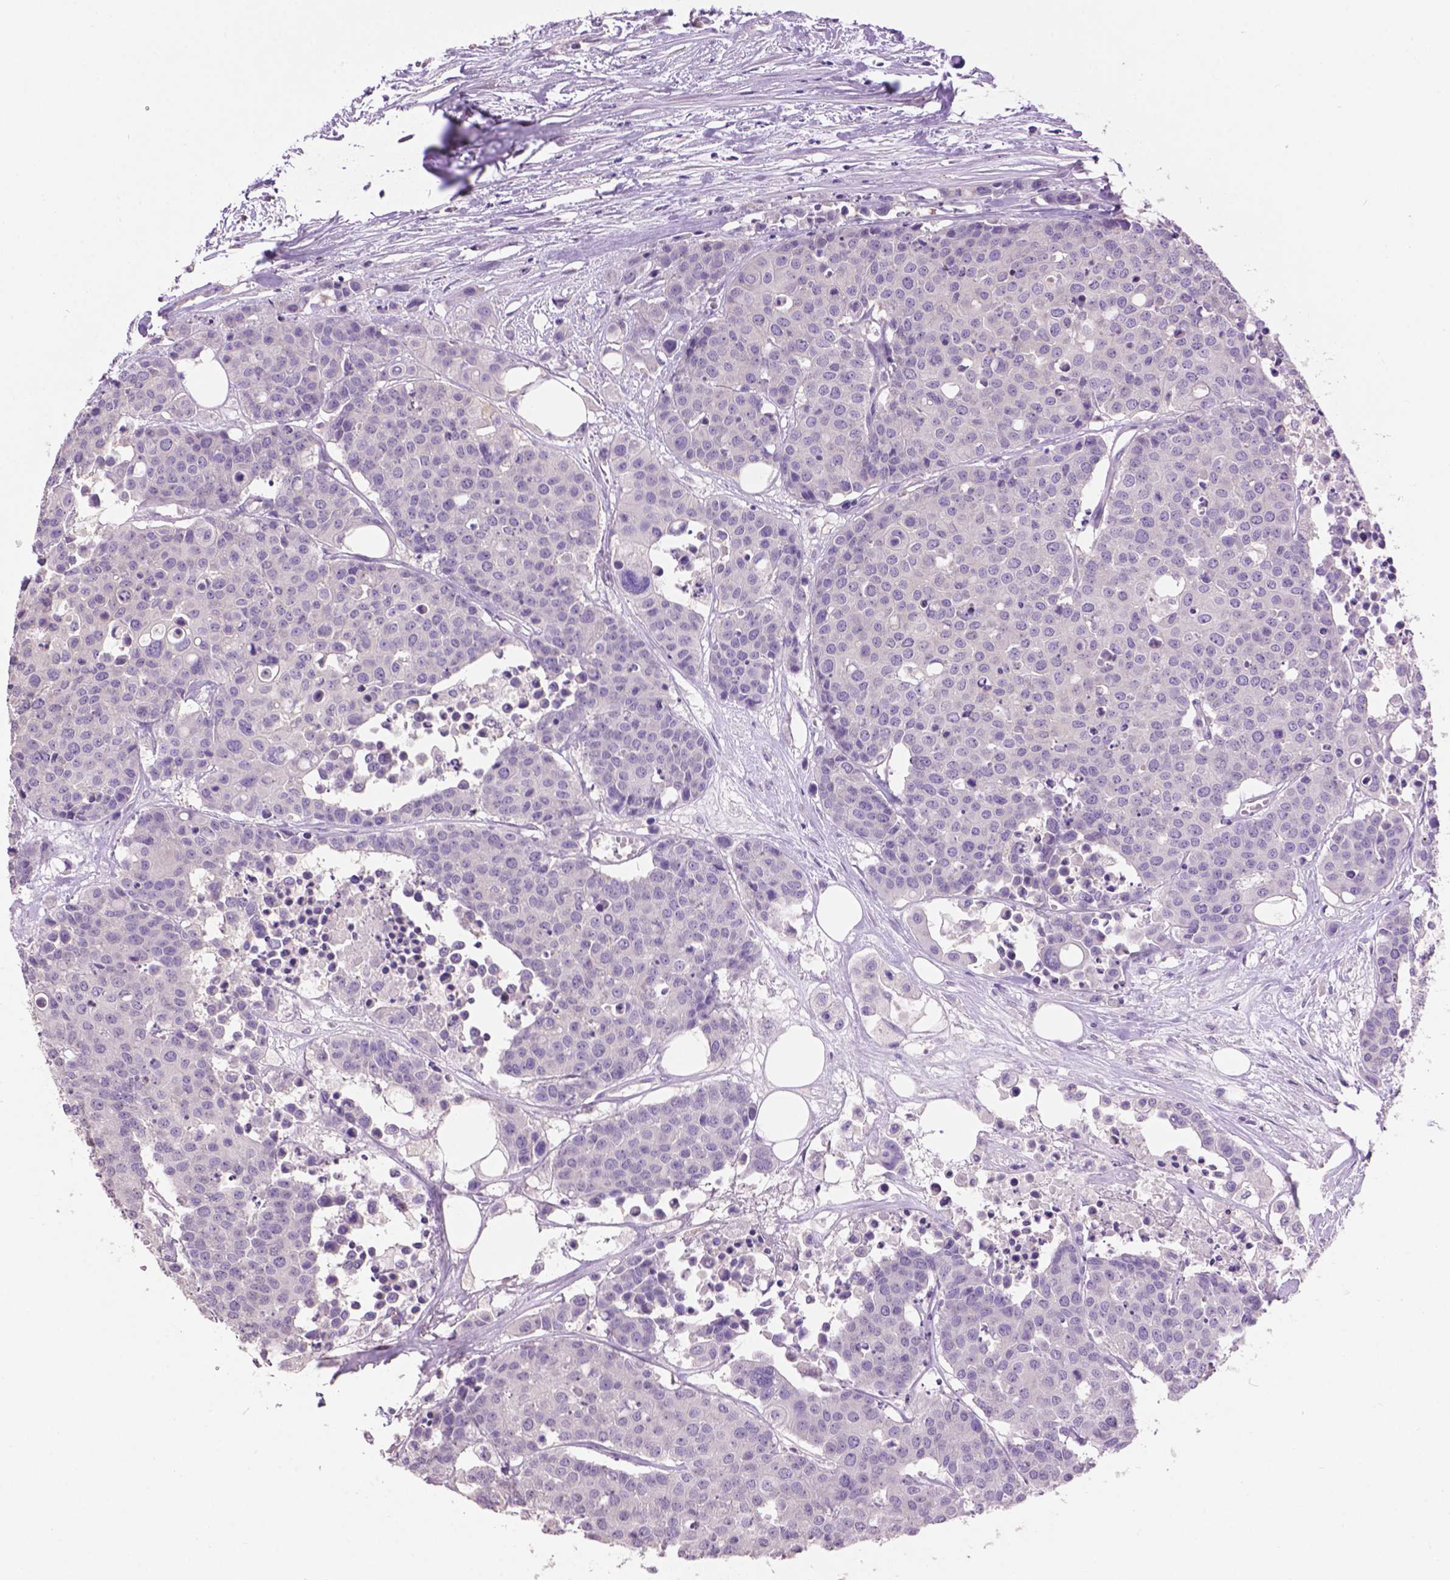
{"staining": {"intensity": "negative", "quantity": "none", "location": "none"}, "tissue": "carcinoid", "cell_type": "Tumor cells", "image_type": "cancer", "snomed": [{"axis": "morphology", "description": "Carcinoid, malignant, NOS"}, {"axis": "topography", "description": "Colon"}], "caption": "Carcinoid was stained to show a protein in brown. There is no significant staining in tumor cells.", "gene": "CRYBA4", "patient": {"sex": "male", "age": 81}}